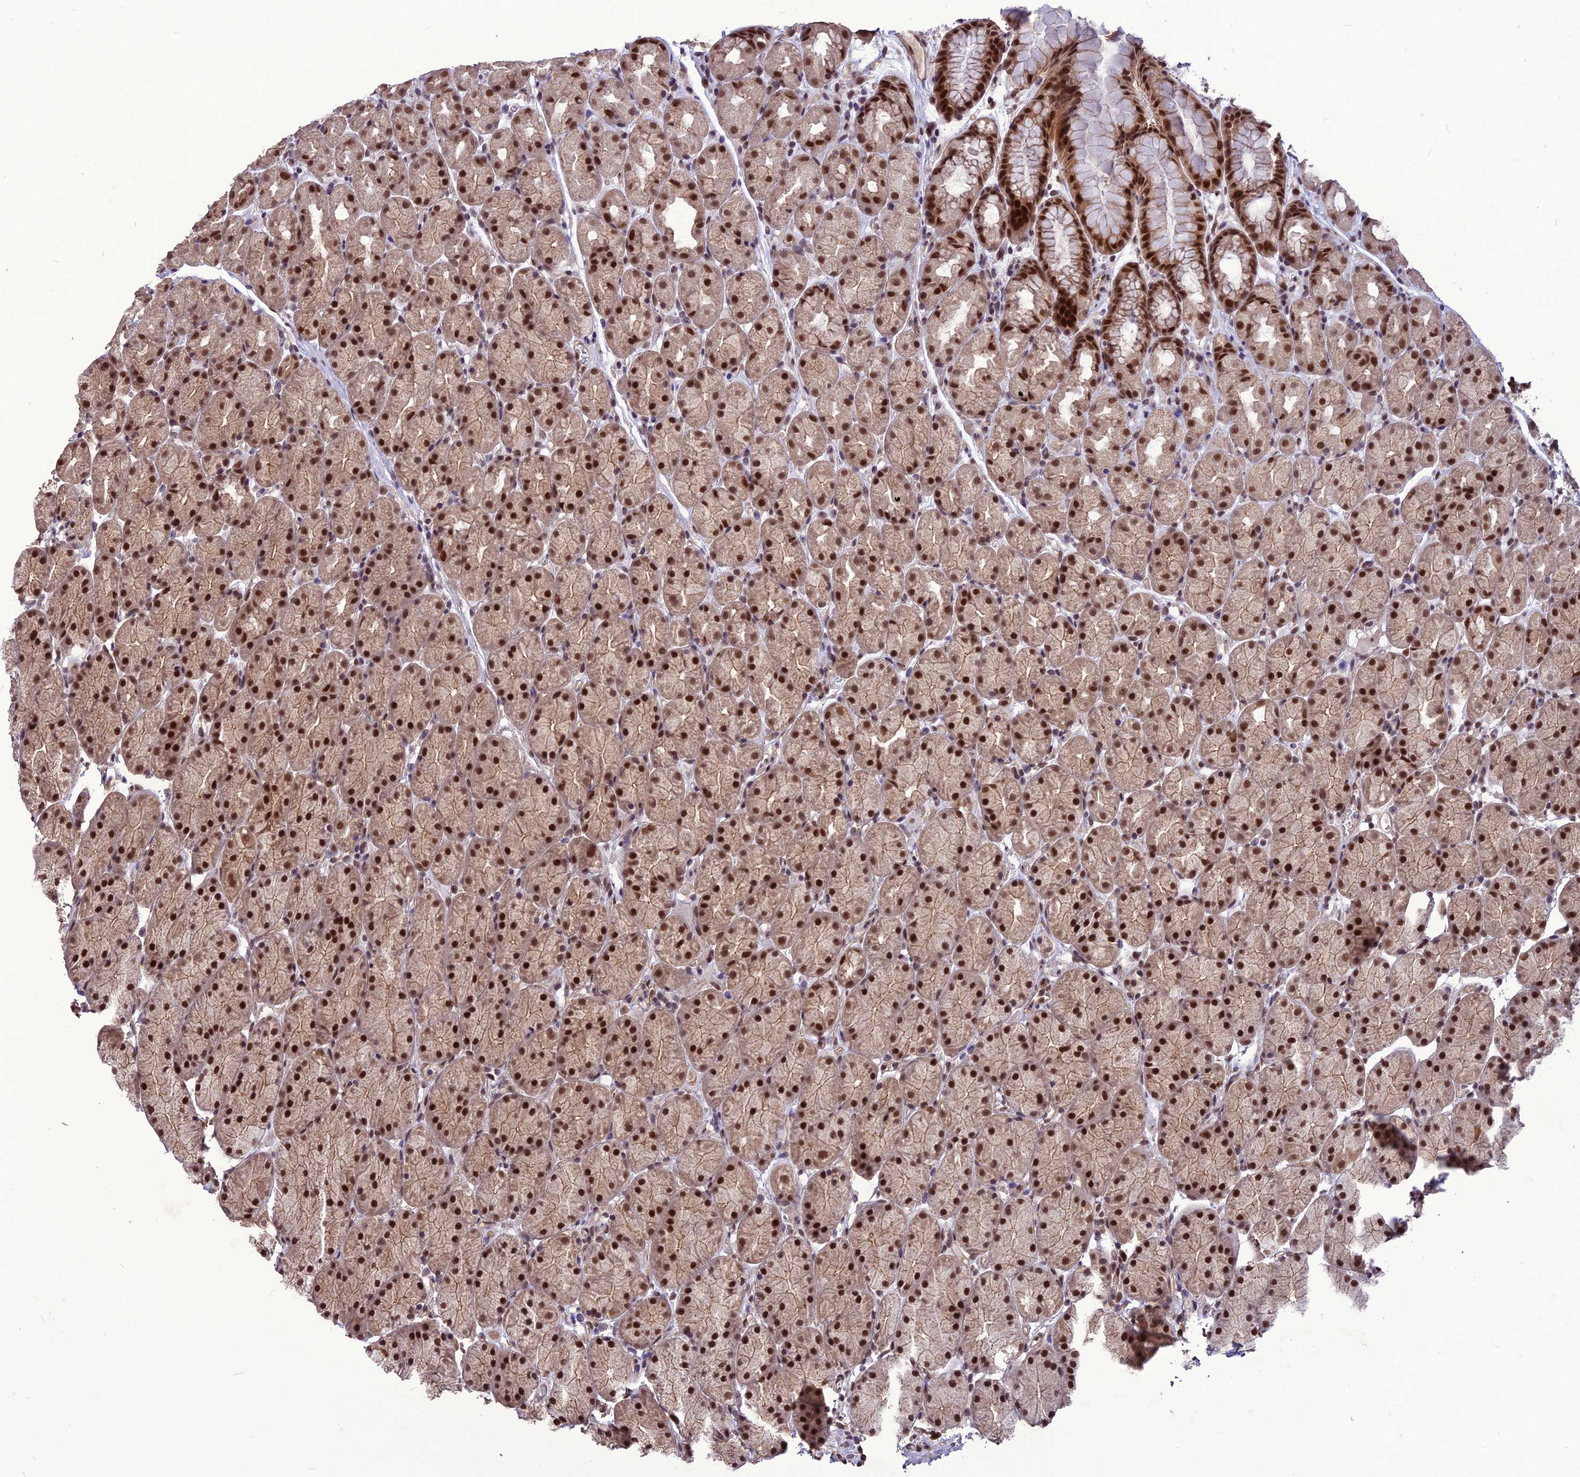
{"staining": {"intensity": "strong", "quantity": ">75%", "location": "nuclear"}, "tissue": "stomach", "cell_type": "Glandular cells", "image_type": "normal", "snomed": [{"axis": "morphology", "description": "Normal tissue, NOS"}, {"axis": "topography", "description": "Stomach, upper"}, {"axis": "topography", "description": "Stomach"}], "caption": "Unremarkable stomach reveals strong nuclear positivity in approximately >75% of glandular cells, visualized by immunohistochemistry.", "gene": "DIS3", "patient": {"sex": "male", "age": 47}}